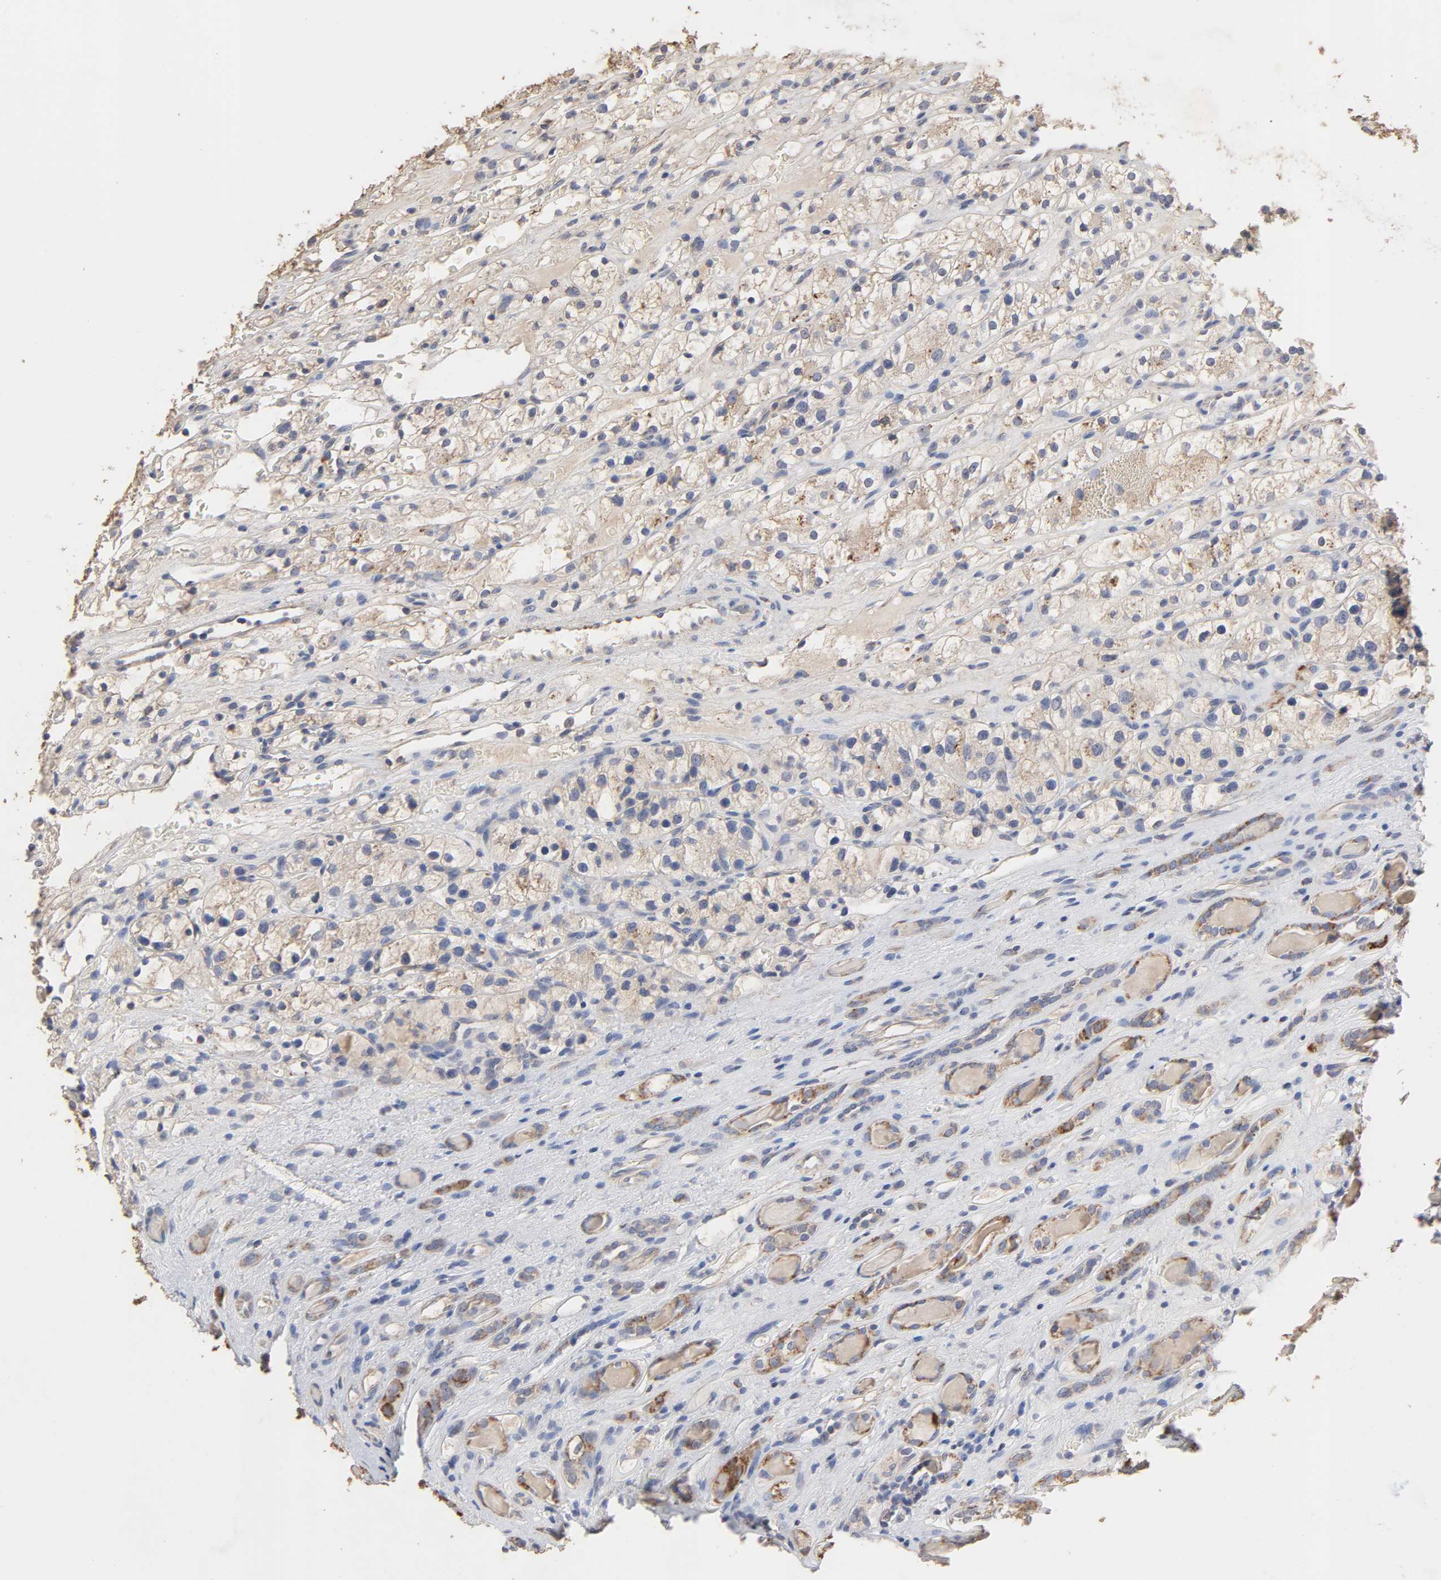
{"staining": {"intensity": "moderate", "quantity": "25%-75%", "location": "cytoplasmic/membranous"}, "tissue": "renal cancer", "cell_type": "Tumor cells", "image_type": "cancer", "snomed": [{"axis": "morphology", "description": "Adenocarcinoma, NOS"}, {"axis": "topography", "description": "Kidney"}], "caption": "Immunohistochemistry photomicrograph of neoplastic tissue: renal cancer (adenocarcinoma) stained using immunohistochemistry shows medium levels of moderate protein expression localized specifically in the cytoplasmic/membranous of tumor cells, appearing as a cytoplasmic/membranous brown color.", "gene": "CYCS", "patient": {"sex": "female", "age": 60}}